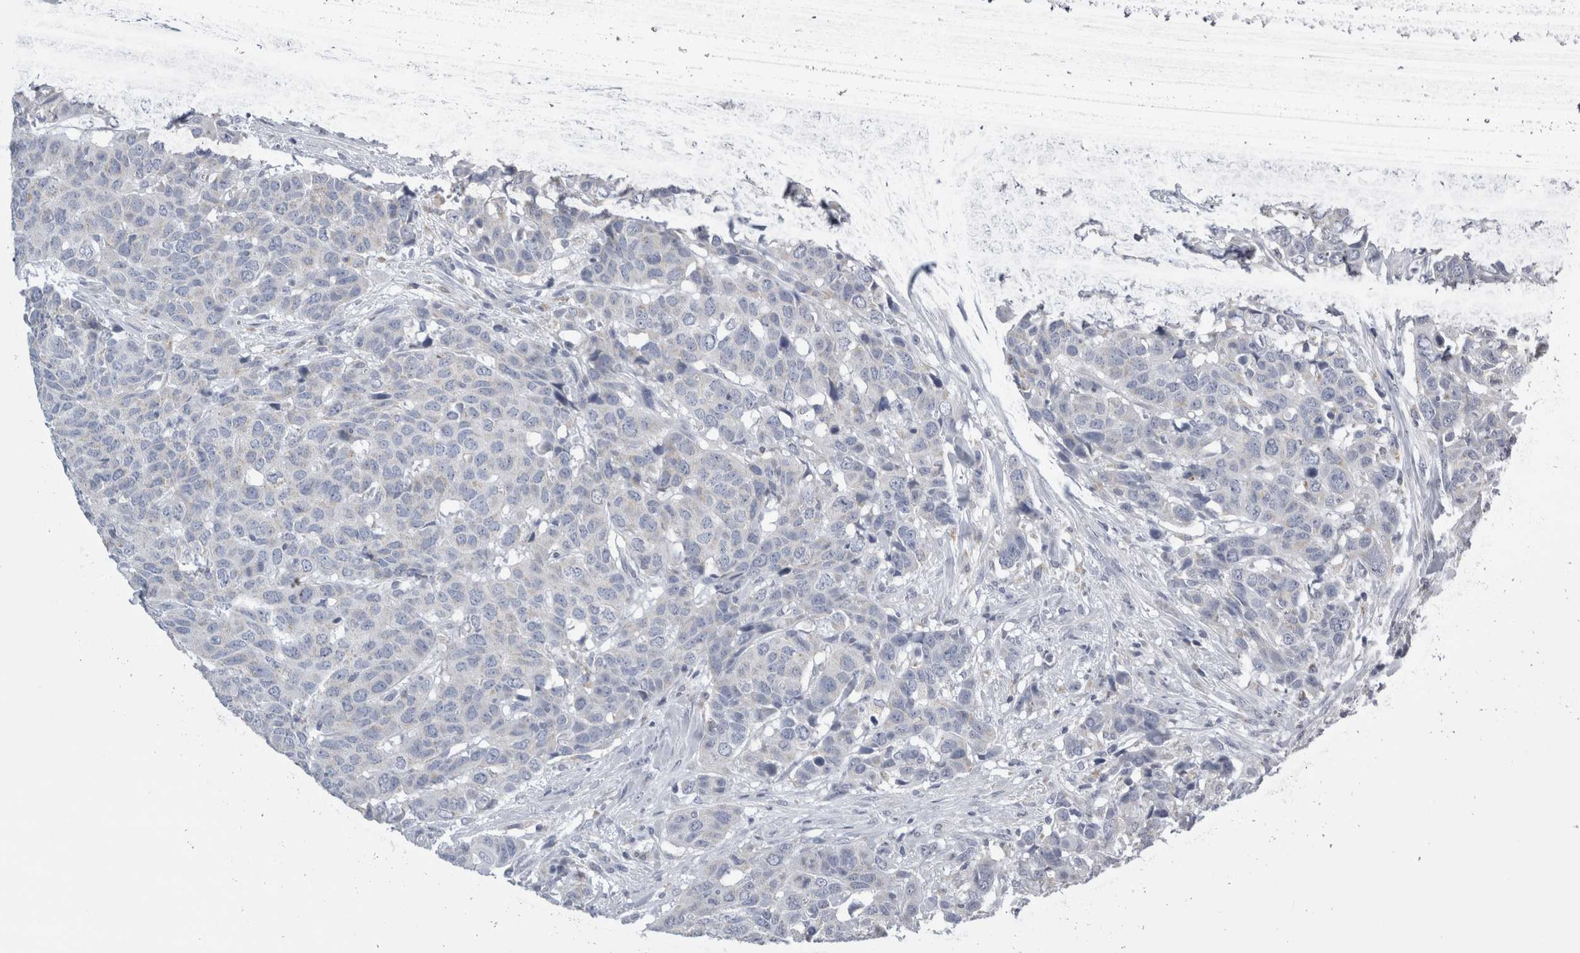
{"staining": {"intensity": "negative", "quantity": "none", "location": "none"}, "tissue": "head and neck cancer", "cell_type": "Tumor cells", "image_type": "cancer", "snomed": [{"axis": "morphology", "description": "Squamous cell carcinoma, NOS"}, {"axis": "topography", "description": "Head-Neck"}], "caption": "Head and neck cancer (squamous cell carcinoma) was stained to show a protein in brown. There is no significant positivity in tumor cells. (DAB (3,3'-diaminobenzidine) immunohistochemistry (IHC), high magnification).", "gene": "DHRS4", "patient": {"sex": "male", "age": 66}}